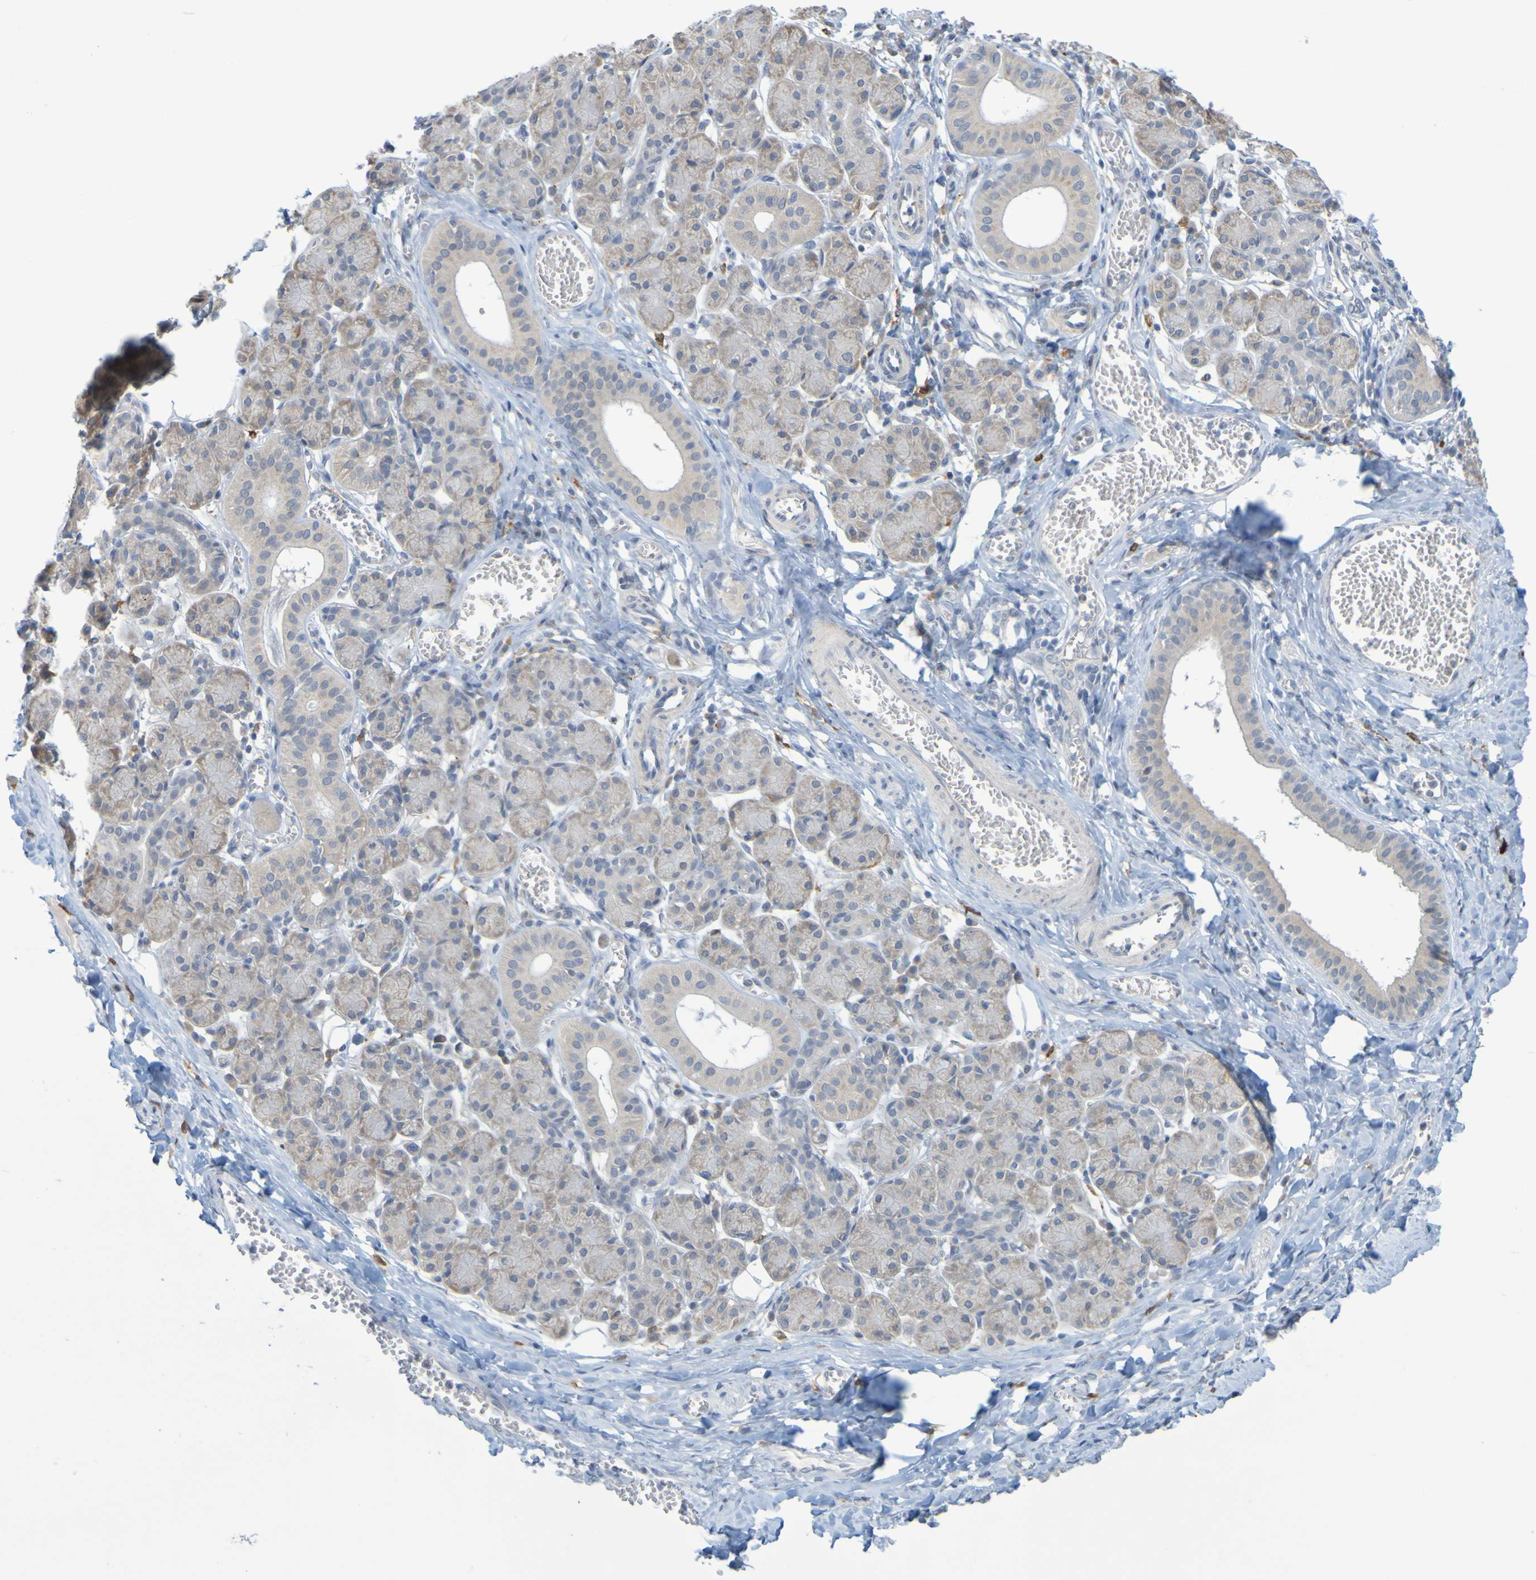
{"staining": {"intensity": "weak", "quantity": "25%-75%", "location": "cytoplasmic/membranous"}, "tissue": "salivary gland", "cell_type": "Glandular cells", "image_type": "normal", "snomed": [{"axis": "morphology", "description": "Normal tissue, NOS"}, {"axis": "morphology", "description": "Inflammation, NOS"}, {"axis": "topography", "description": "Lymph node"}, {"axis": "topography", "description": "Salivary gland"}], "caption": "IHC (DAB (3,3'-diaminobenzidine)) staining of normal human salivary gland exhibits weak cytoplasmic/membranous protein staining in approximately 25%-75% of glandular cells.", "gene": "LILRB5", "patient": {"sex": "male", "age": 3}}